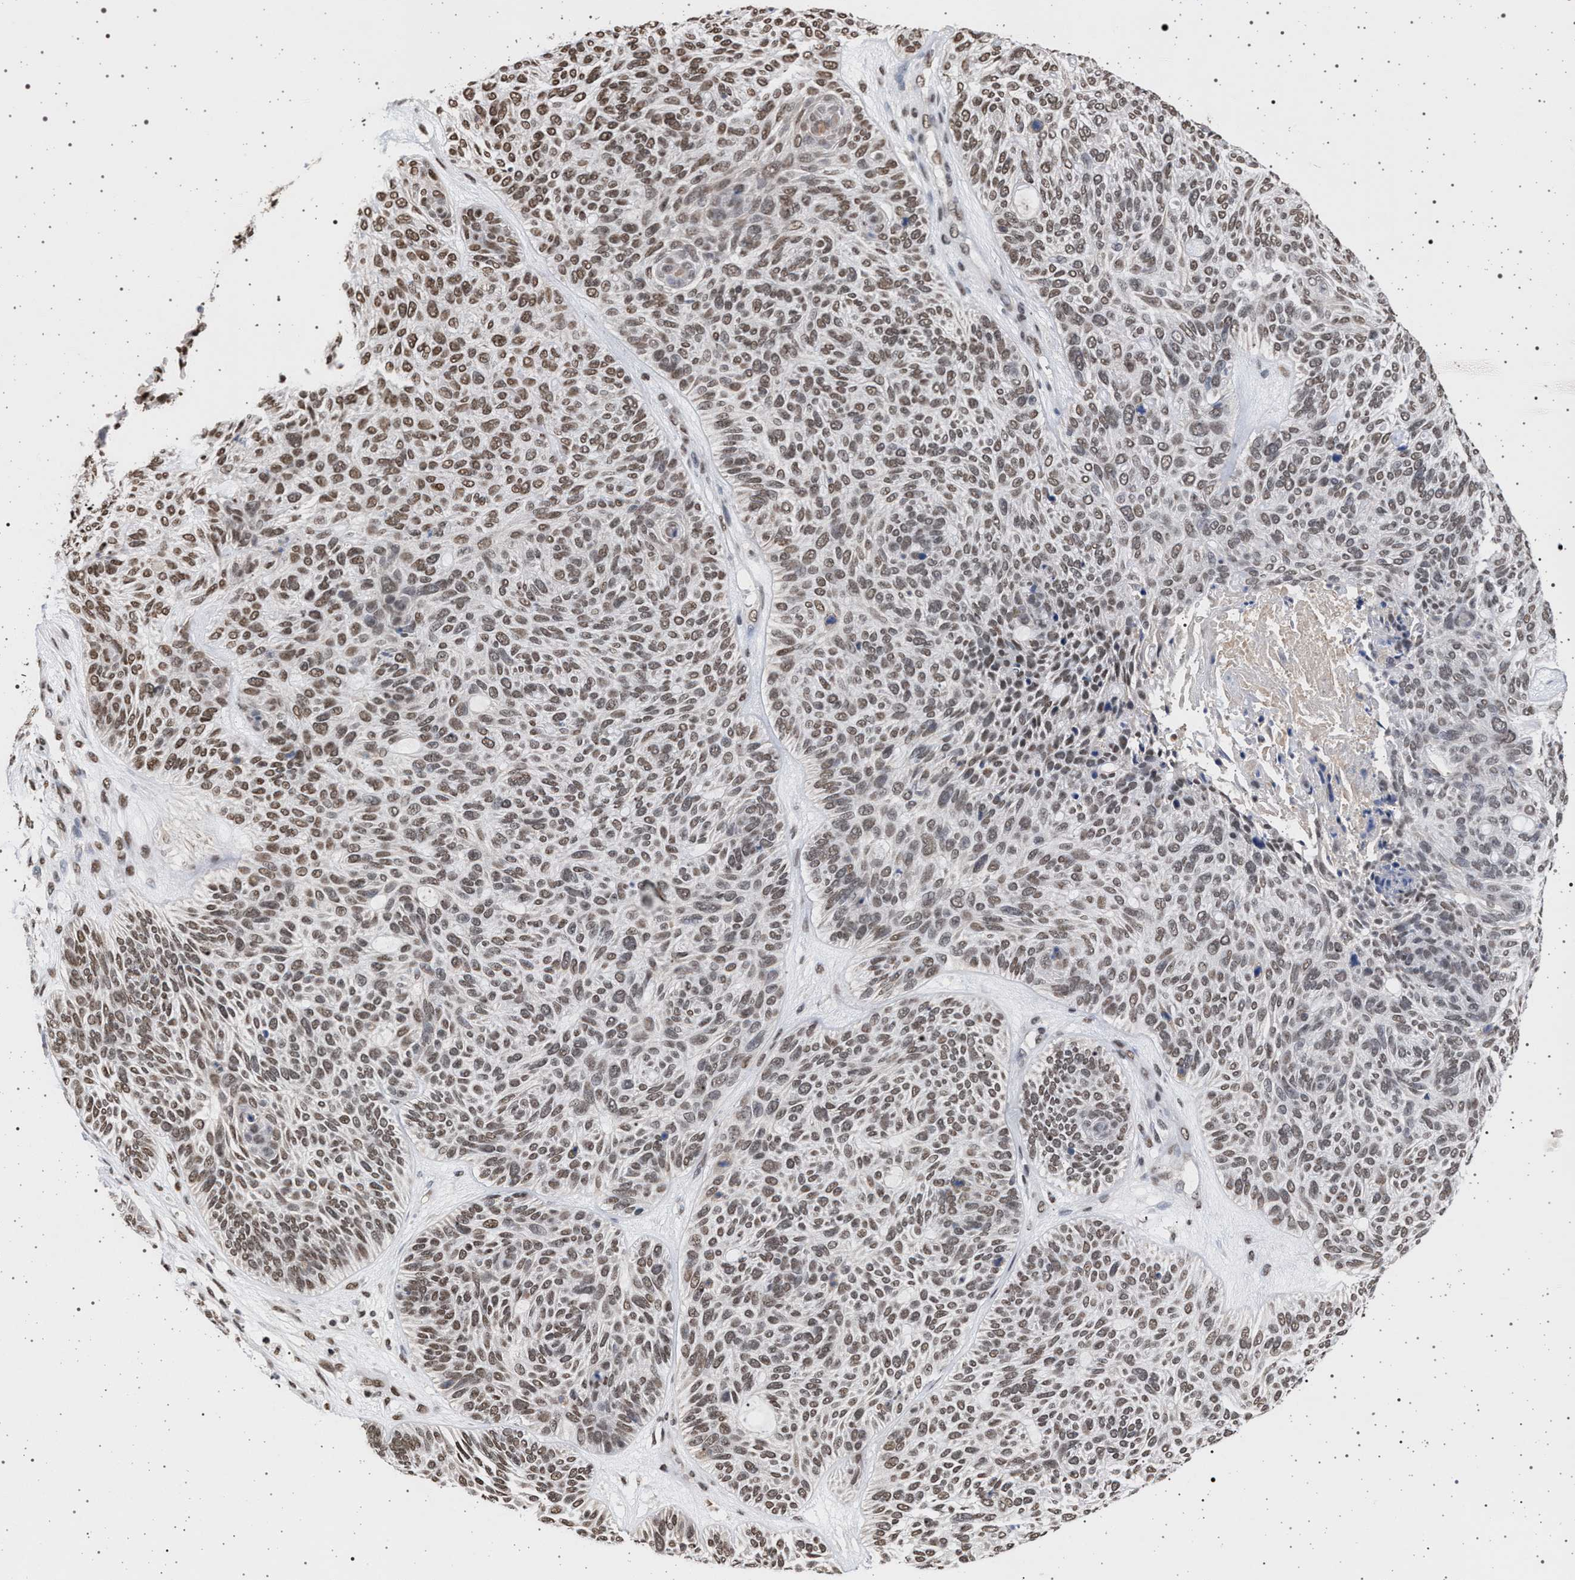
{"staining": {"intensity": "moderate", "quantity": ">75%", "location": "nuclear"}, "tissue": "skin cancer", "cell_type": "Tumor cells", "image_type": "cancer", "snomed": [{"axis": "morphology", "description": "Basal cell carcinoma"}, {"axis": "topography", "description": "Skin"}], "caption": "Approximately >75% of tumor cells in skin cancer reveal moderate nuclear protein expression as visualized by brown immunohistochemical staining.", "gene": "PHF12", "patient": {"sex": "male", "age": 55}}